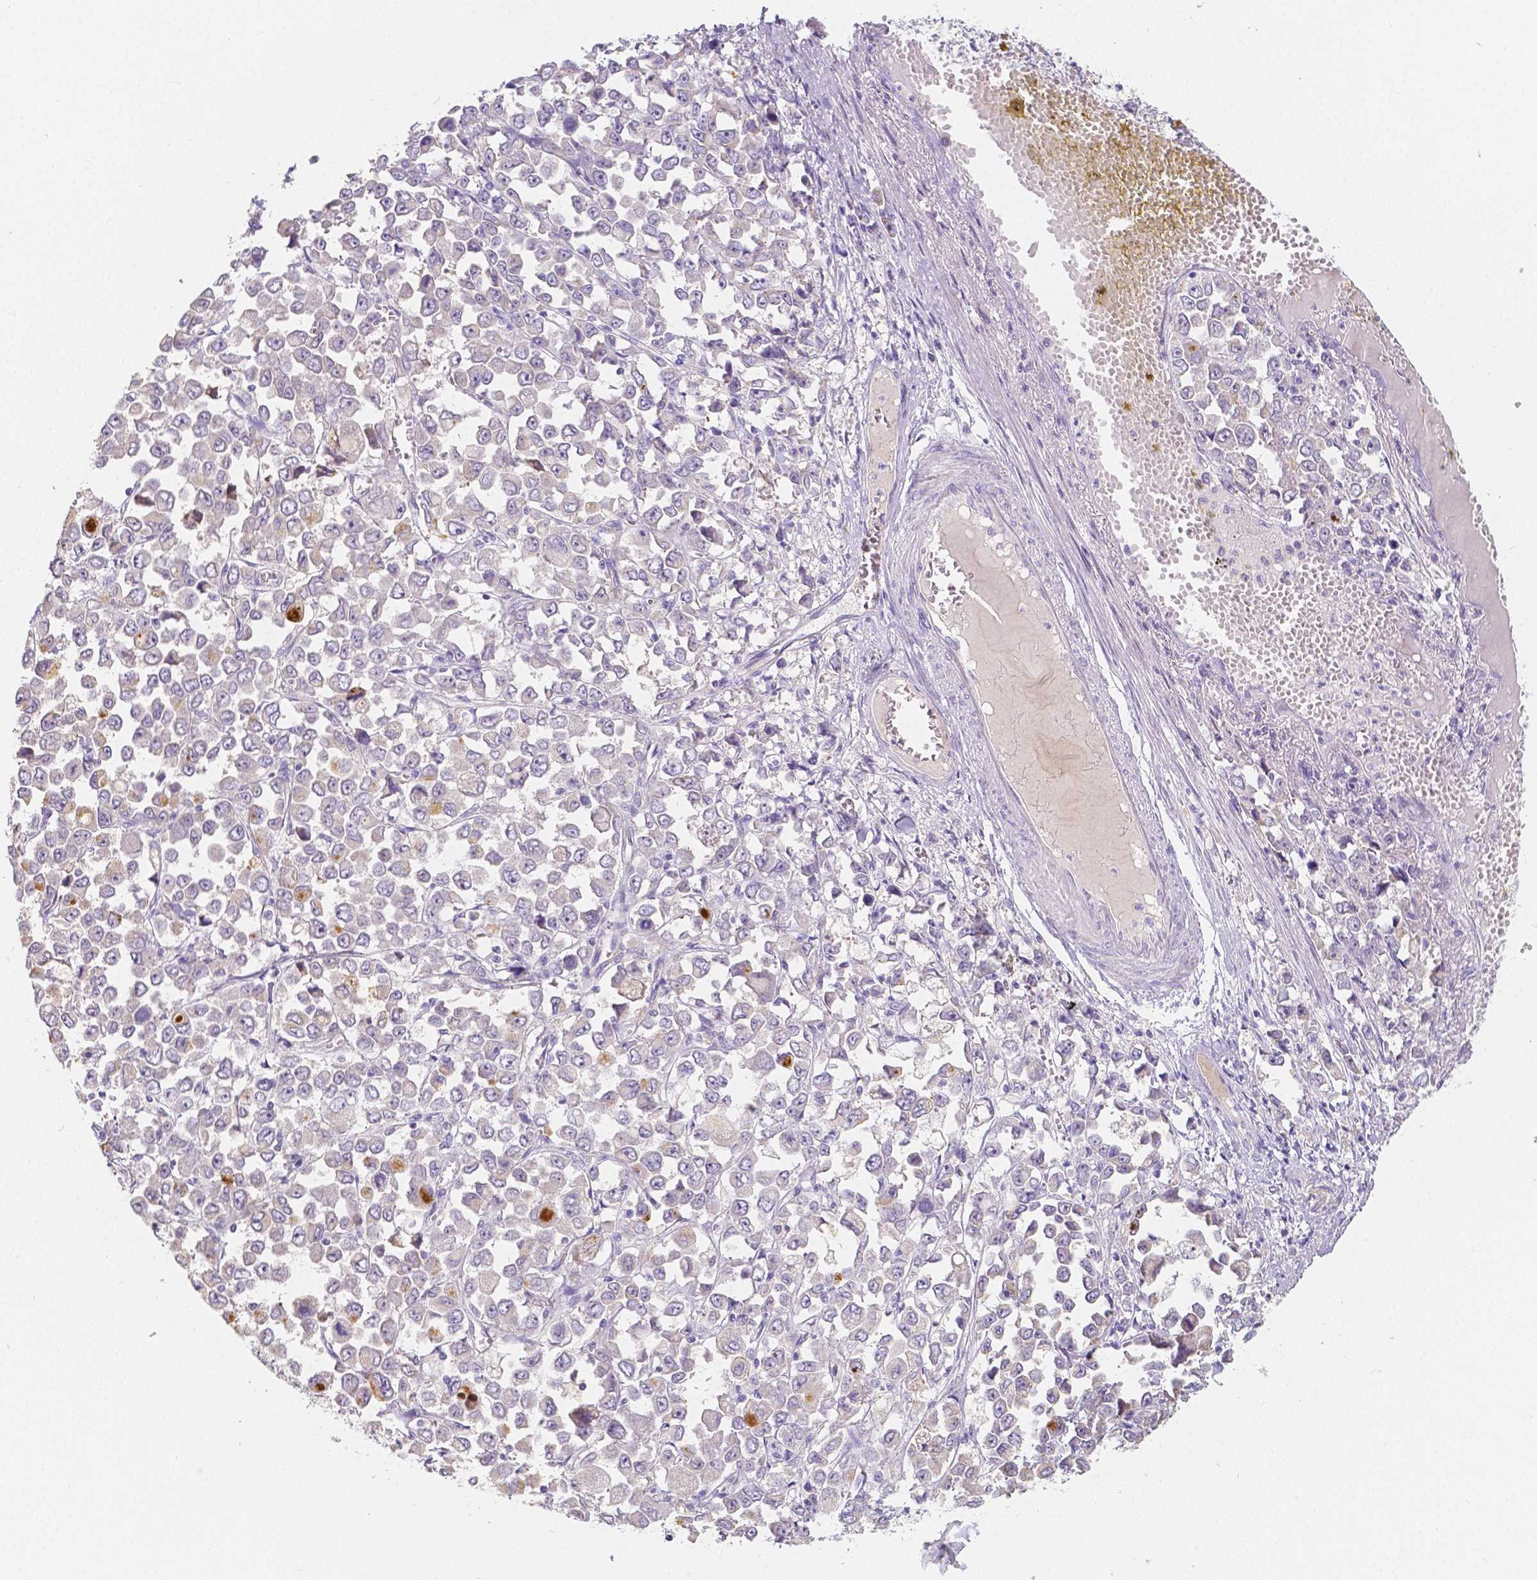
{"staining": {"intensity": "strong", "quantity": "<25%", "location": "cytoplasmic/membranous"}, "tissue": "stomach cancer", "cell_type": "Tumor cells", "image_type": "cancer", "snomed": [{"axis": "morphology", "description": "Adenocarcinoma, NOS"}, {"axis": "topography", "description": "Stomach, upper"}], "caption": "An image of adenocarcinoma (stomach) stained for a protein demonstrates strong cytoplasmic/membranous brown staining in tumor cells.", "gene": "RNF186", "patient": {"sex": "male", "age": 70}}